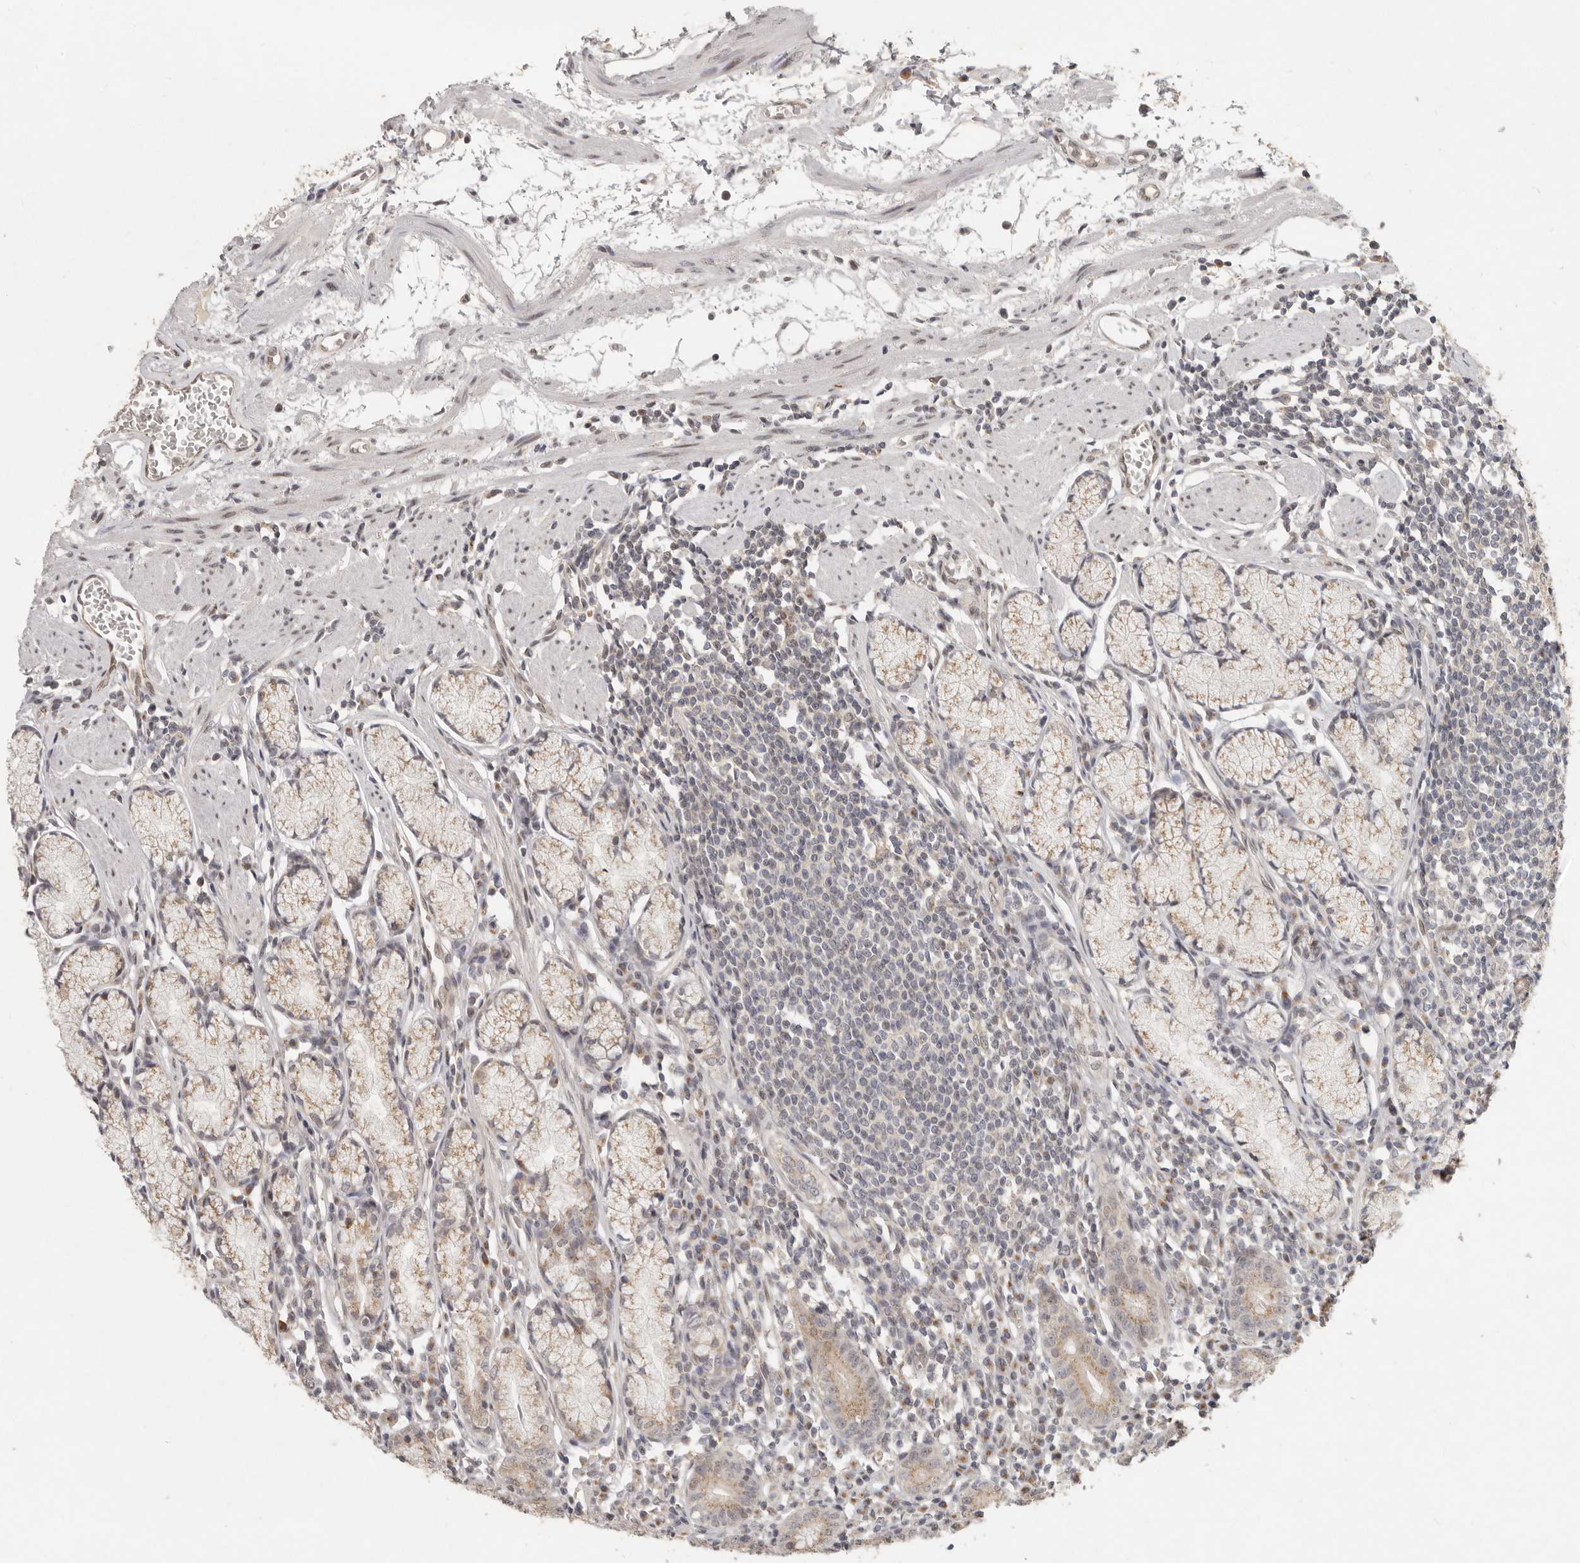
{"staining": {"intensity": "moderate", "quantity": ">75%", "location": "cytoplasmic/membranous,nuclear"}, "tissue": "stomach", "cell_type": "Glandular cells", "image_type": "normal", "snomed": [{"axis": "morphology", "description": "Normal tissue, NOS"}, {"axis": "topography", "description": "Stomach"}], "caption": "Immunohistochemical staining of normal human stomach demonstrates >75% levels of moderate cytoplasmic/membranous,nuclear protein positivity in approximately >75% of glandular cells.", "gene": "LRRC75A", "patient": {"sex": "male", "age": 55}}